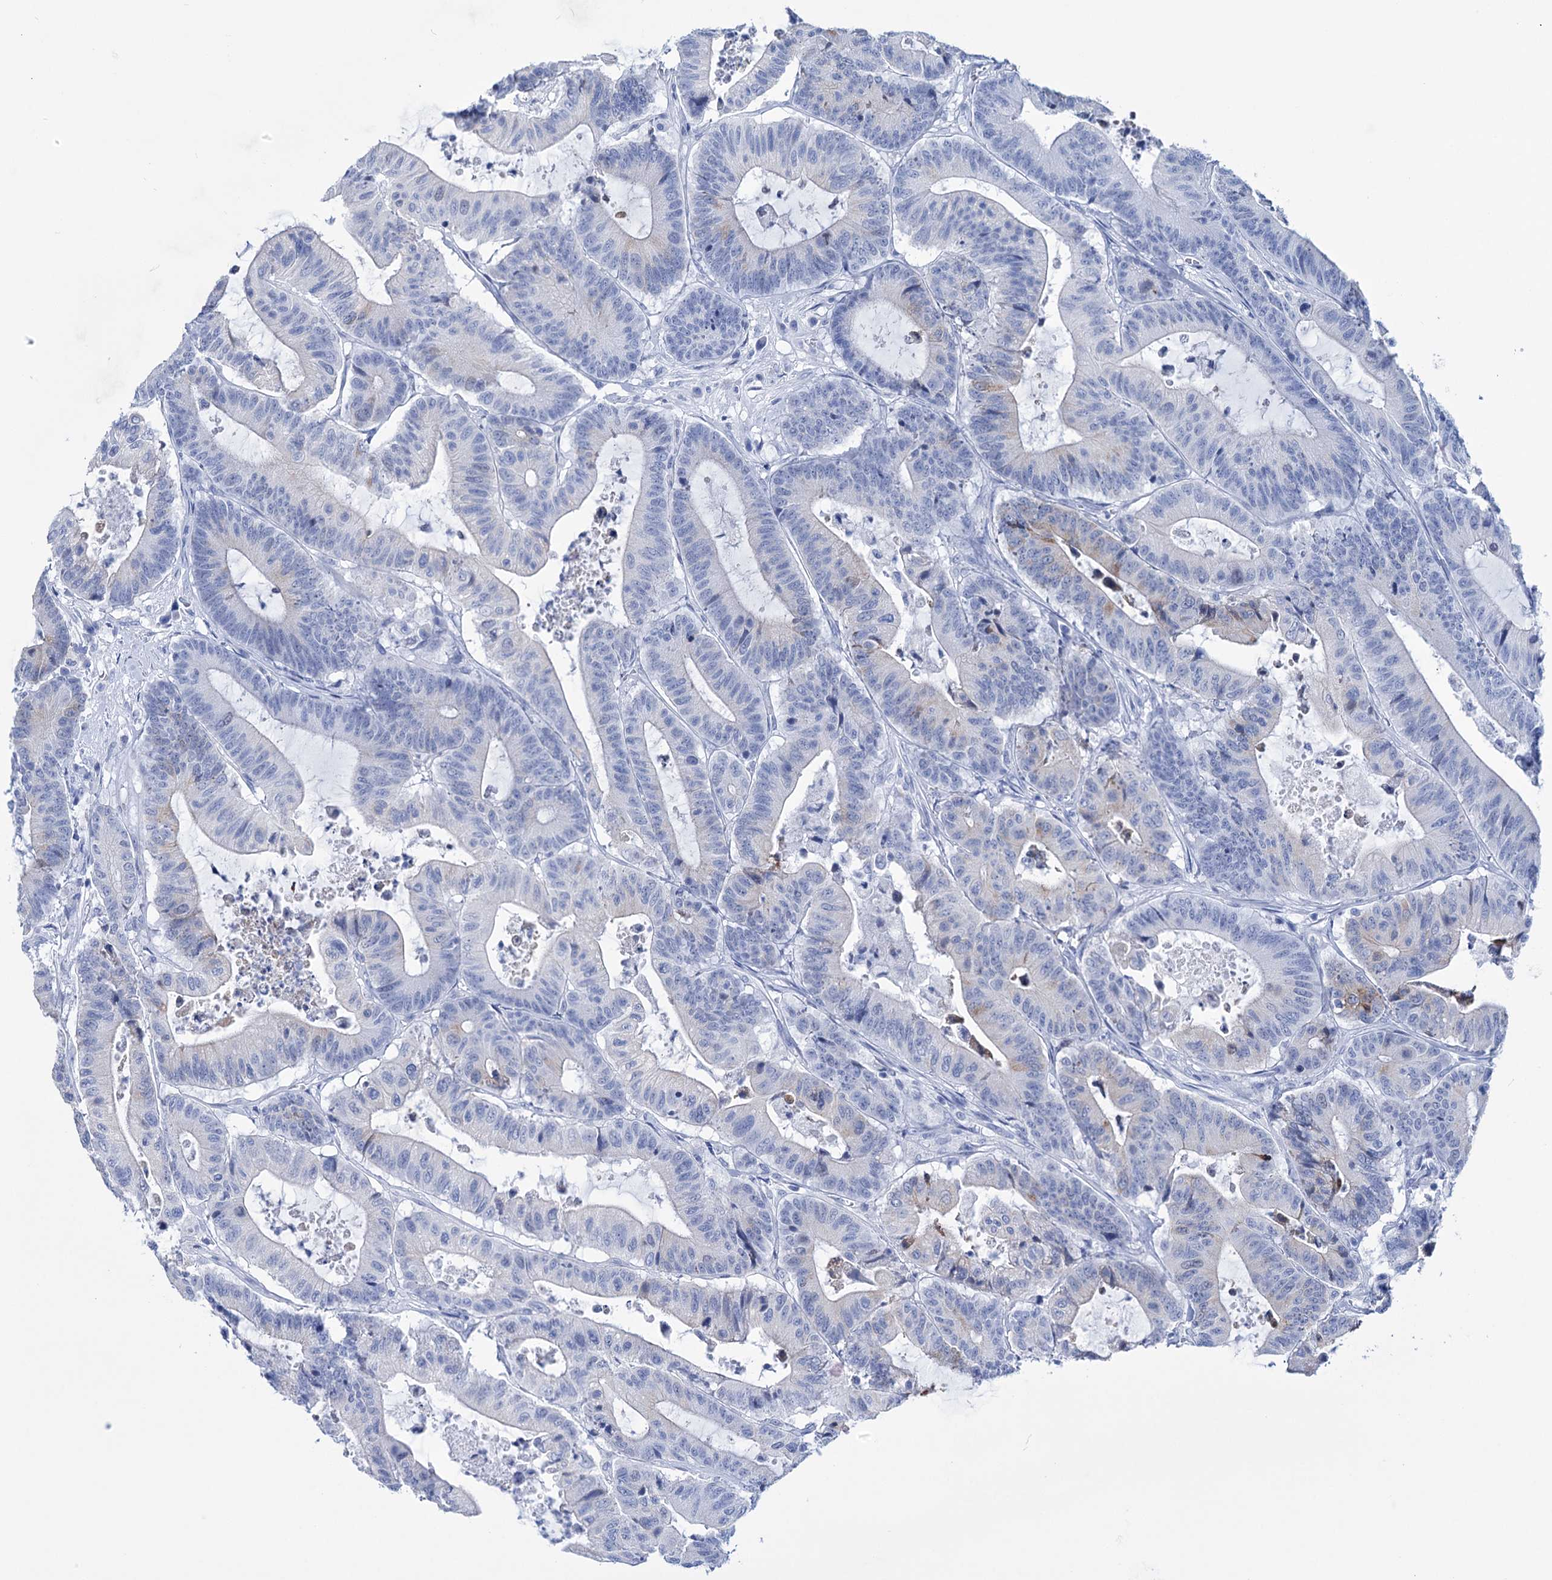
{"staining": {"intensity": "negative", "quantity": "none", "location": "none"}, "tissue": "colorectal cancer", "cell_type": "Tumor cells", "image_type": "cancer", "snomed": [{"axis": "morphology", "description": "Adenocarcinoma, NOS"}, {"axis": "topography", "description": "Colon"}], "caption": "There is no significant staining in tumor cells of colorectal cancer.", "gene": "FBXW12", "patient": {"sex": "female", "age": 84}}